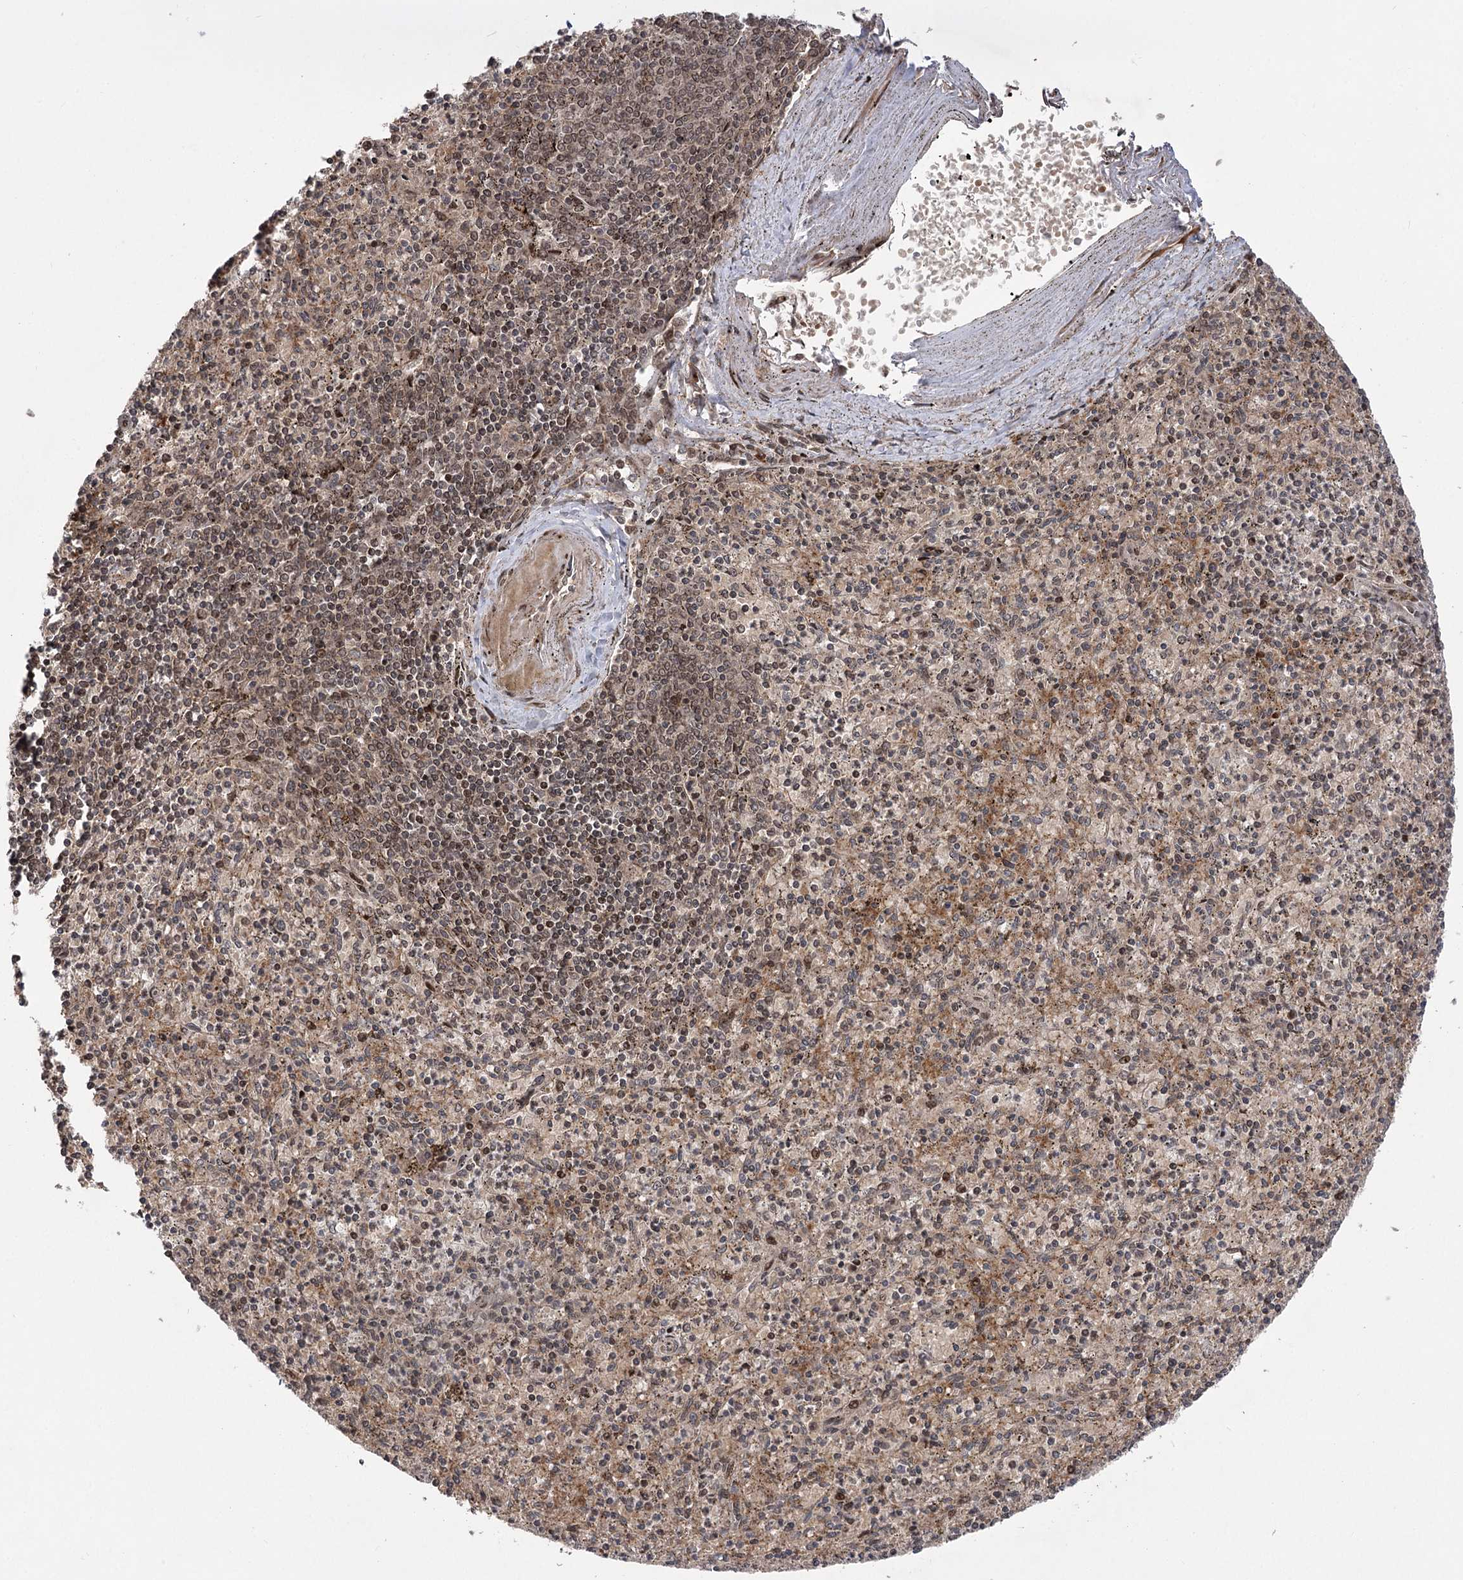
{"staining": {"intensity": "weak", "quantity": "25%-75%", "location": "nuclear"}, "tissue": "spleen", "cell_type": "Cells in red pulp", "image_type": "normal", "snomed": [{"axis": "morphology", "description": "Normal tissue, NOS"}, {"axis": "topography", "description": "Spleen"}], "caption": "Protein staining of benign spleen reveals weak nuclear staining in about 25%-75% of cells in red pulp. Using DAB (brown) and hematoxylin (blue) stains, captured at high magnification using brightfield microscopy.", "gene": "TENM2", "patient": {"sex": "male", "age": 72}}